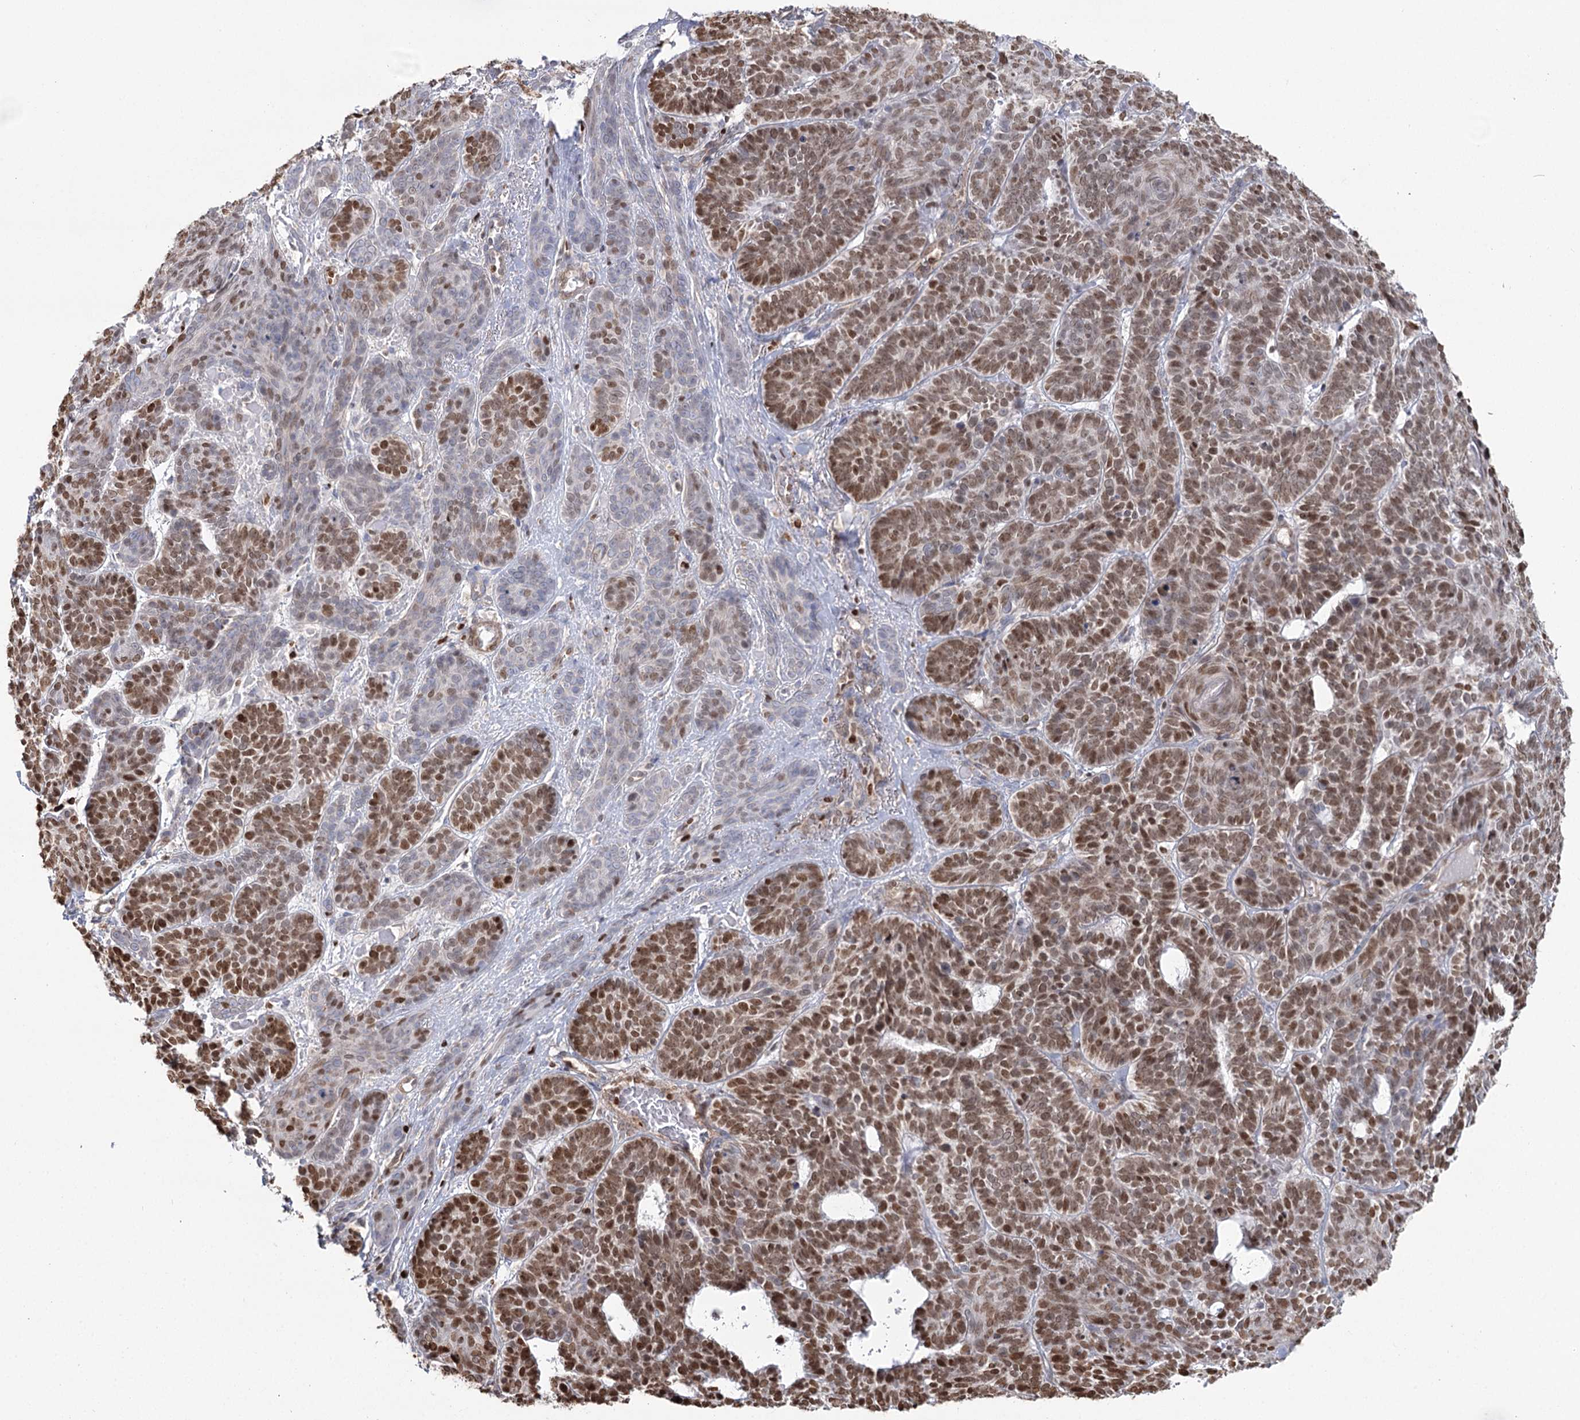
{"staining": {"intensity": "moderate", "quantity": ">75%", "location": "nuclear"}, "tissue": "skin cancer", "cell_type": "Tumor cells", "image_type": "cancer", "snomed": [{"axis": "morphology", "description": "Basal cell carcinoma"}, {"axis": "topography", "description": "Skin"}], "caption": "A histopathology image showing moderate nuclear staining in approximately >75% of tumor cells in skin cancer (basal cell carcinoma), as visualized by brown immunohistochemical staining.", "gene": "PDHX", "patient": {"sex": "male", "age": 85}}